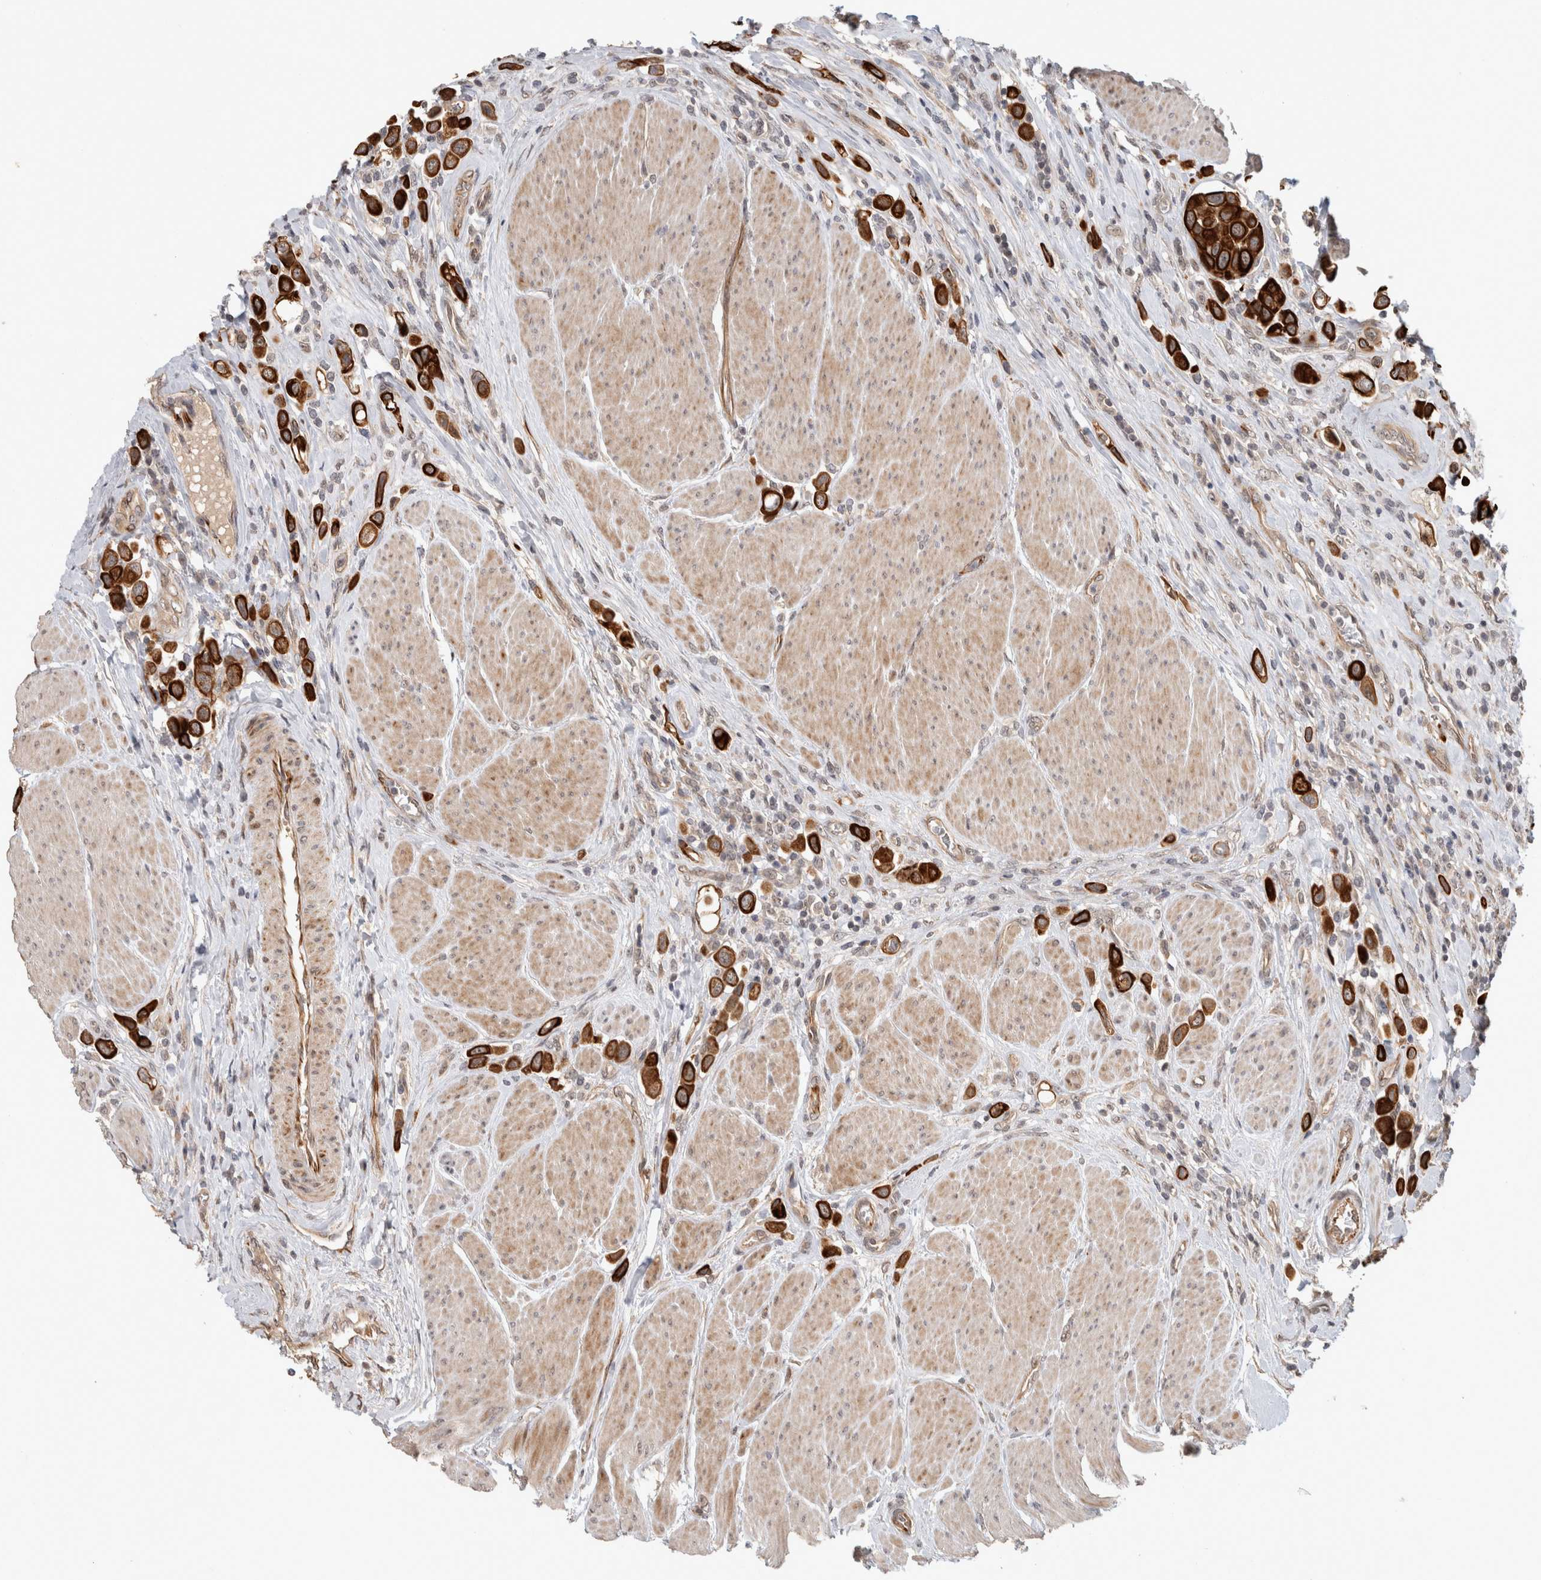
{"staining": {"intensity": "strong", "quantity": ">75%", "location": "cytoplasmic/membranous"}, "tissue": "urothelial cancer", "cell_type": "Tumor cells", "image_type": "cancer", "snomed": [{"axis": "morphology", "description": "Urothelial carcinoma, High grade"}, {"axis": "topography", "description": "Urinary bladder"}], "caption": "Strong cytoplasmic/membranous expression is appreciated in about >75% of tumor cells in urothelial cancer.", "gene": "CRISPLD1", "patient": {"sex": "male", "age": 50}}